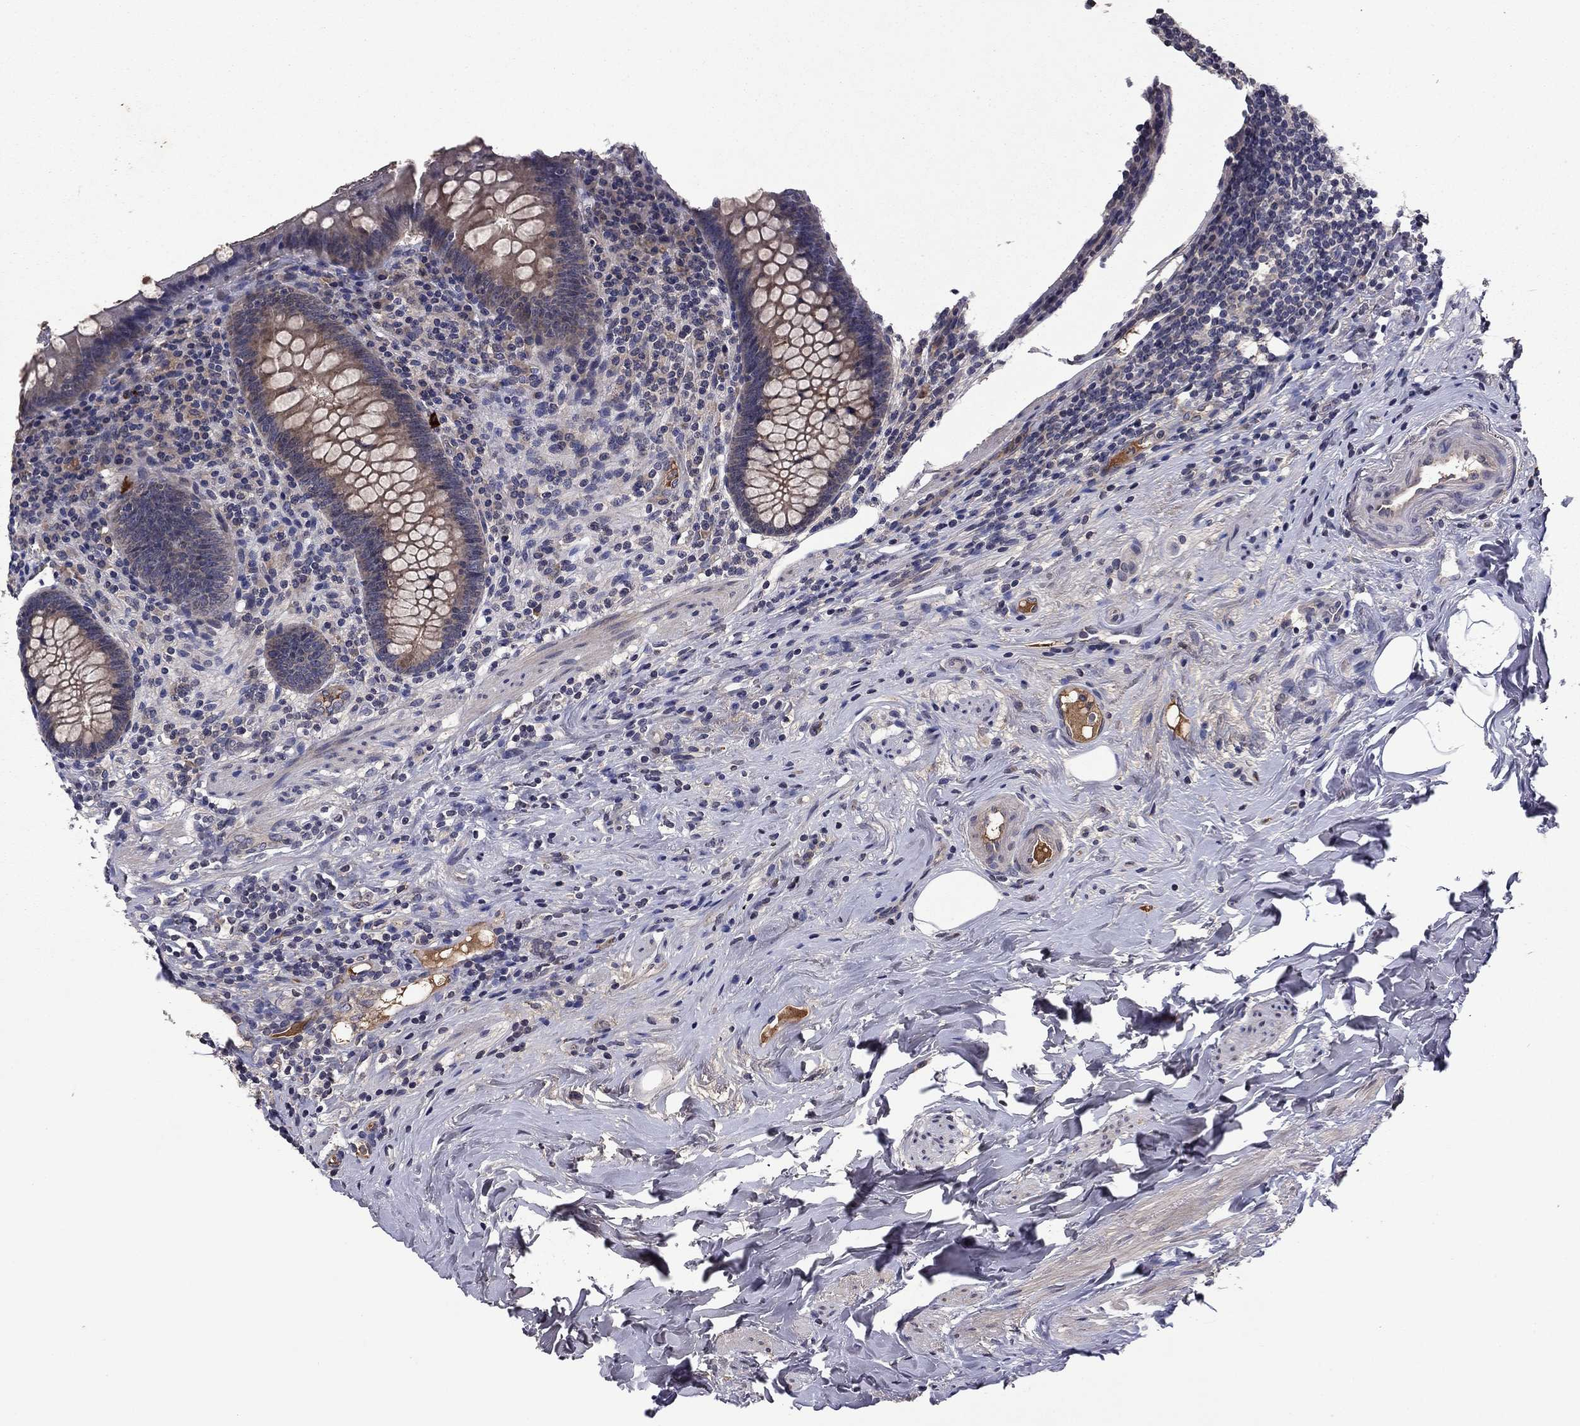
{"staining": {"intensity": "moderate", "quantity": "<25%", "location": "cytoplasmic/membranous"}, "tissue": "appendix", "cell_type": "Glandular cells", "image_type": "normal", "snomed": [{"axis": "morphology", "description": "Normal tissue, NOS"}, {"axis": "topography", "description": "Appendix"}], "caption": "Immunohistochemistry of normal appendix exhibits low levels of moderate cytoplasmic/membranous expression in approximately <25% of glandular cells. The protein of interest is stained brown, and the nuclei are stained in blue (DAB IHC with brightfield microscopy, high magnification).", "gene": "PROS1", "patient": {"sex": "male", "age": 47}}